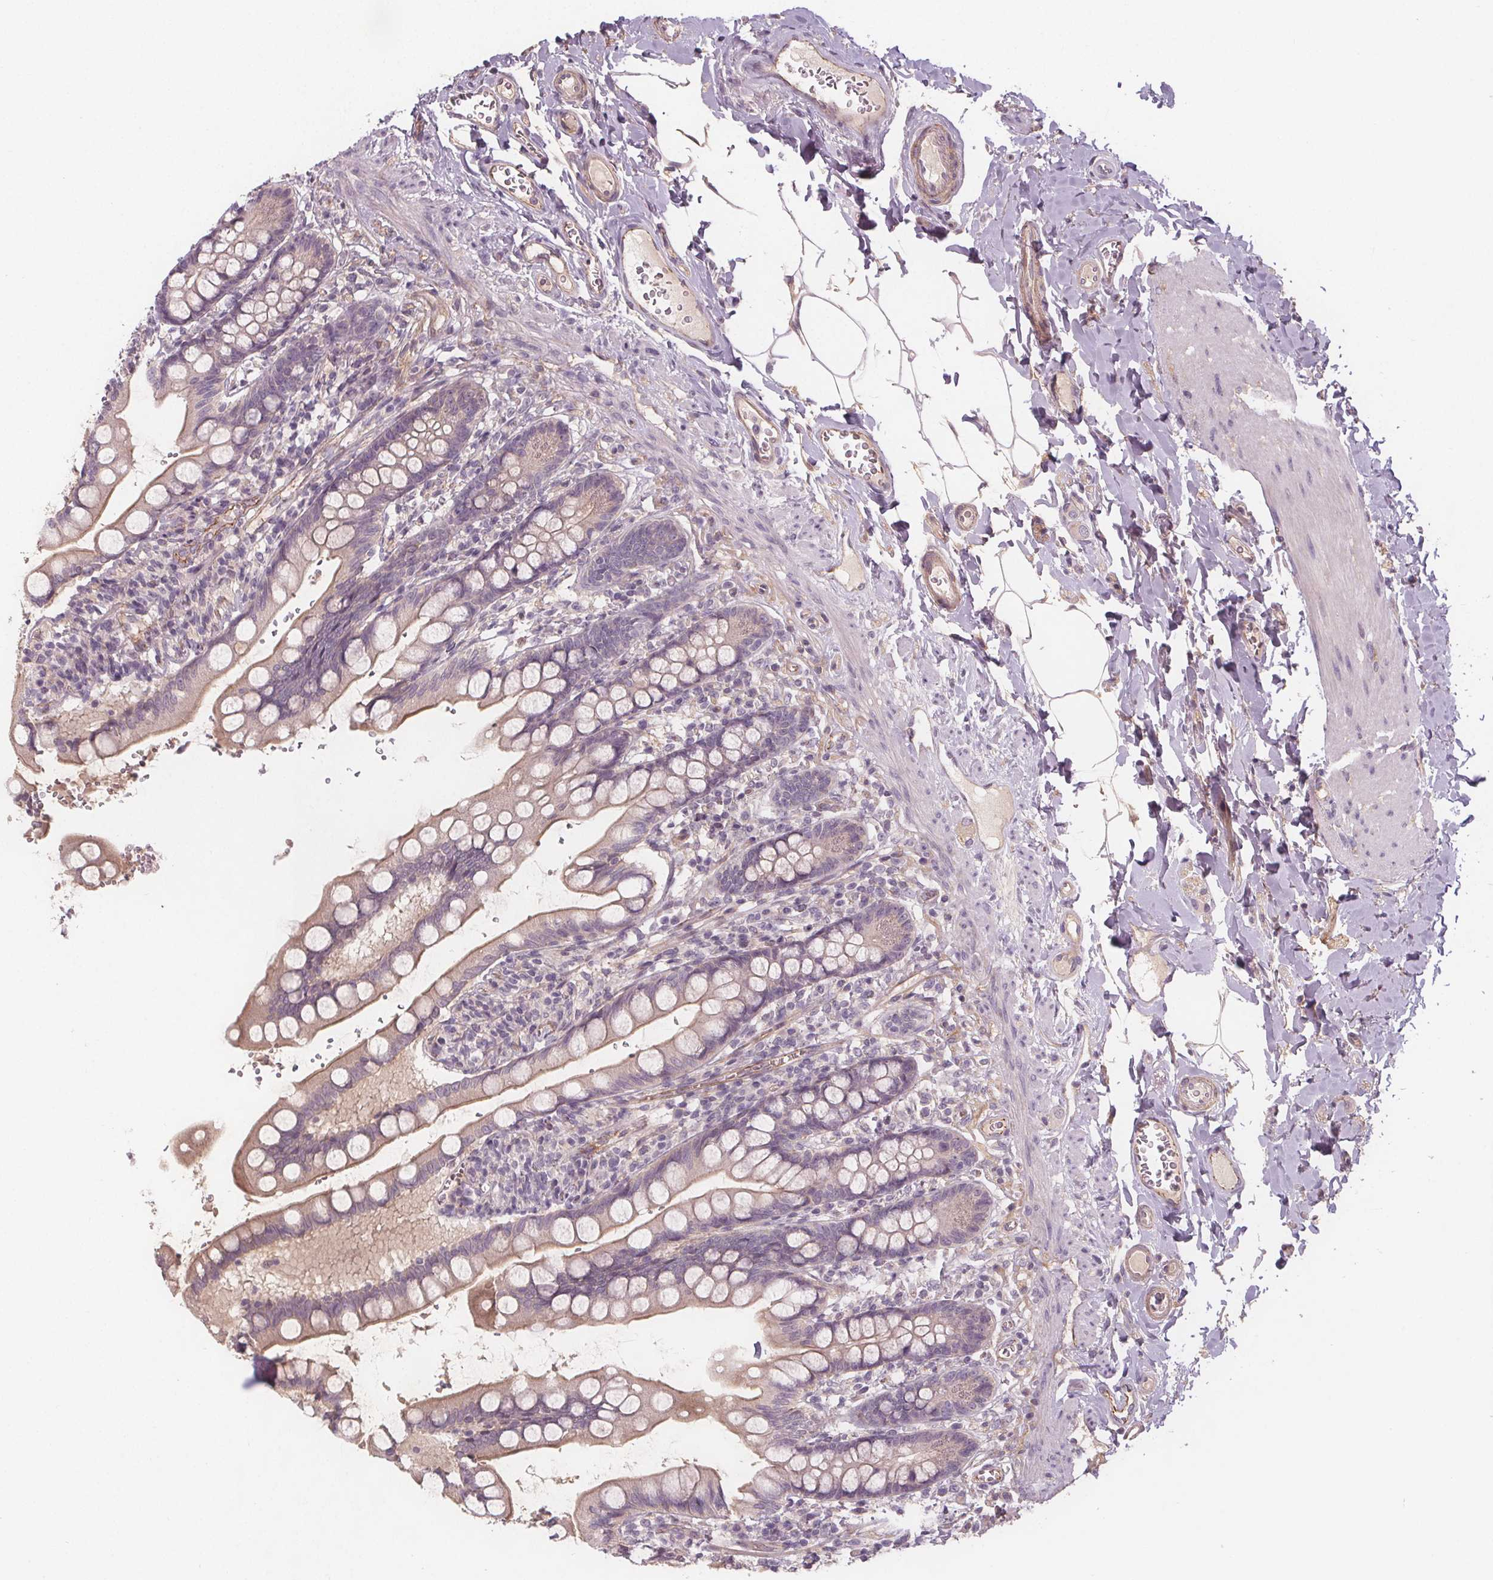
{"staining": {"intensity": "weak", "quantity": "<25%", "location": "cytoplasmic/membranous"}, "tissue": "small intestine", "cell_type": "Glandular cells", "image_type": "normal", "snomed": [{"axis": "morphology", "description": "Normal tissue, NOS"}, {"axis": "topography", "description": "Small intestine"}], "caption": "This is an immunohistochemistry (IHC) photomicrograph of benign human small intestine. There is no staining in glandular cells.", "gene": "VNN1", "patient": {"sex": "female", "age": 56}}